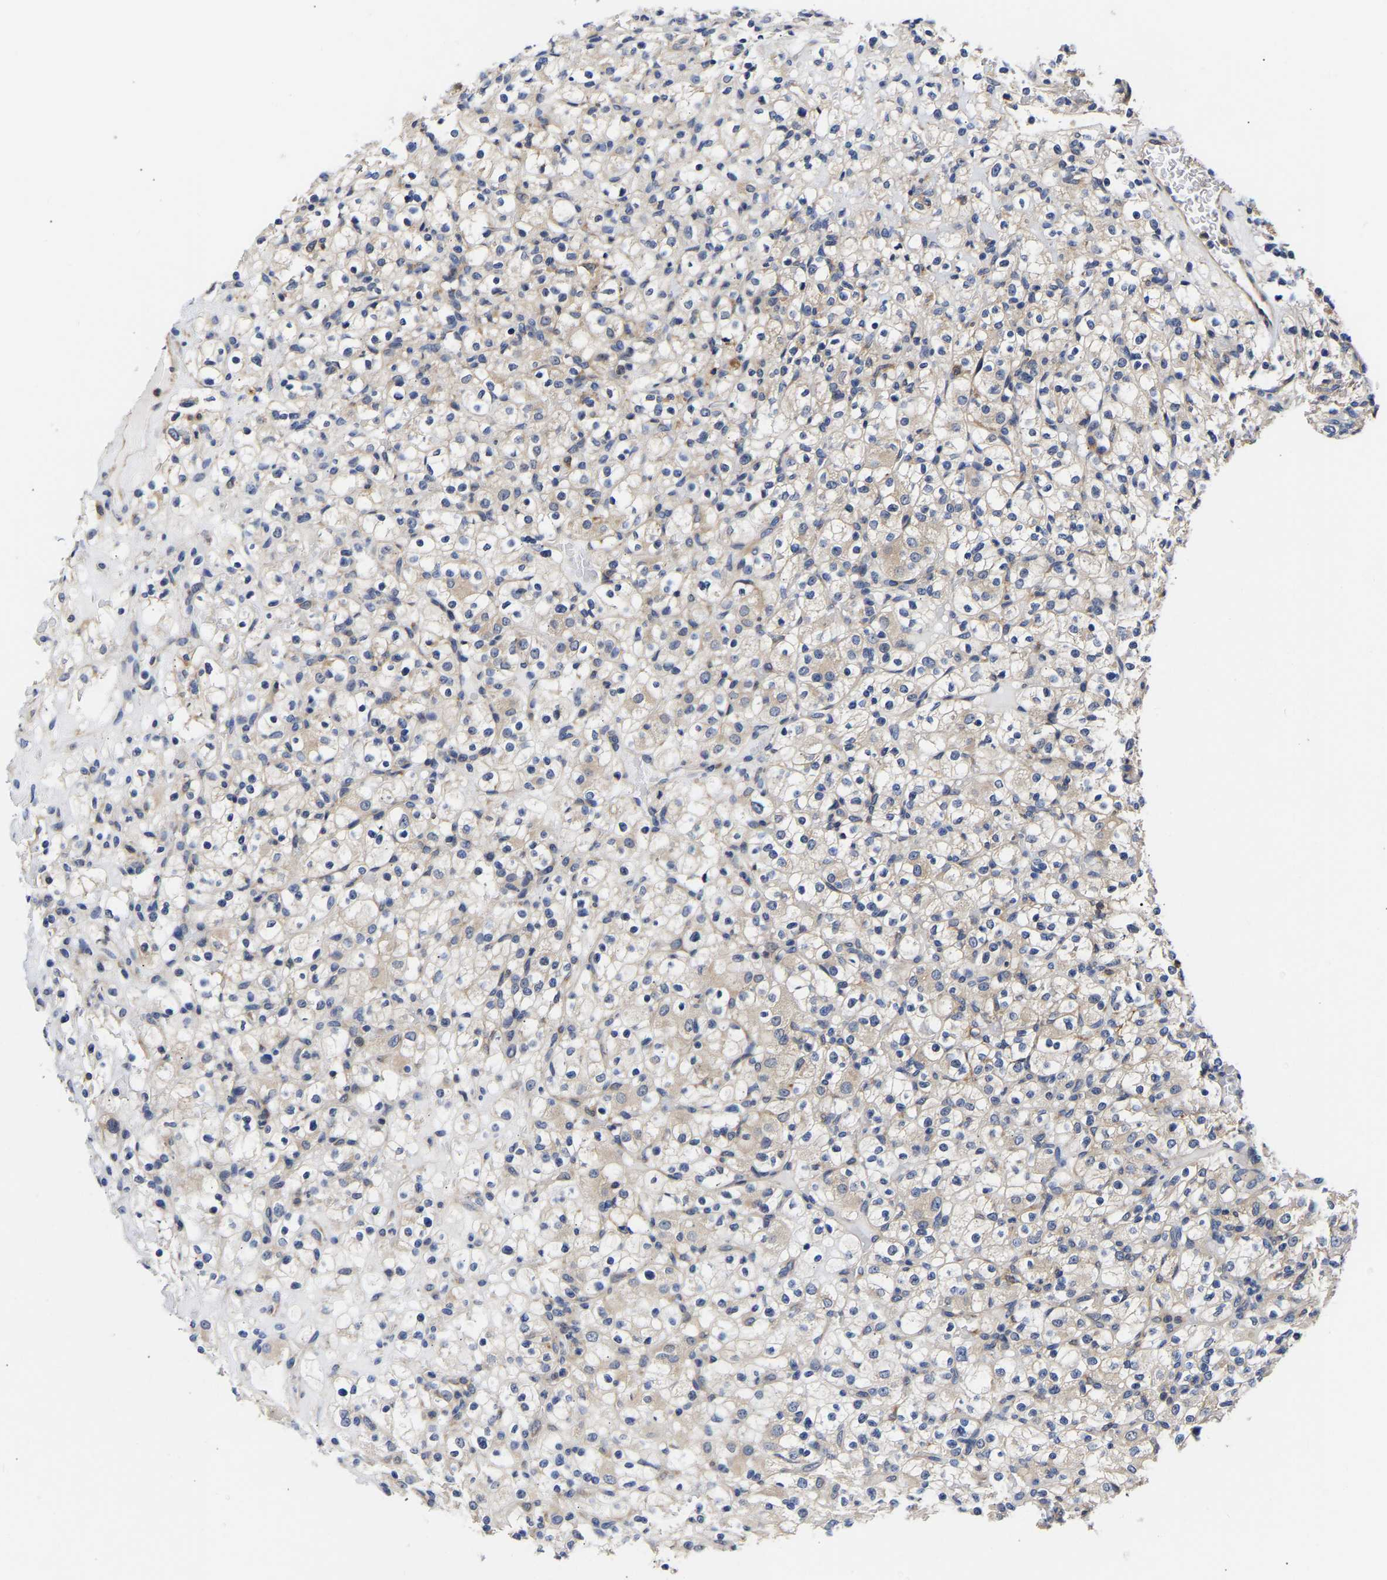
{"staining": {"intensity": "negative", "quantity": "none", "location": "none"}, "tissue": "renal cancer", "cell_type": "Tumor cells", "image_type": "cancer", "snomed": [{"axis": "morphology", "description": "Normal tissue, NOS"}, {"axis": "morphology", "description": "Adenocarcinoma, NOS"}, {"axis": "topography", "description": "Kidney"}], "caption": "Tumor cells are negative for protein expression in human adenocarcinoma (renal).", "gene": "CCDC6", "patient": {"sex": "female", "age": 72}}